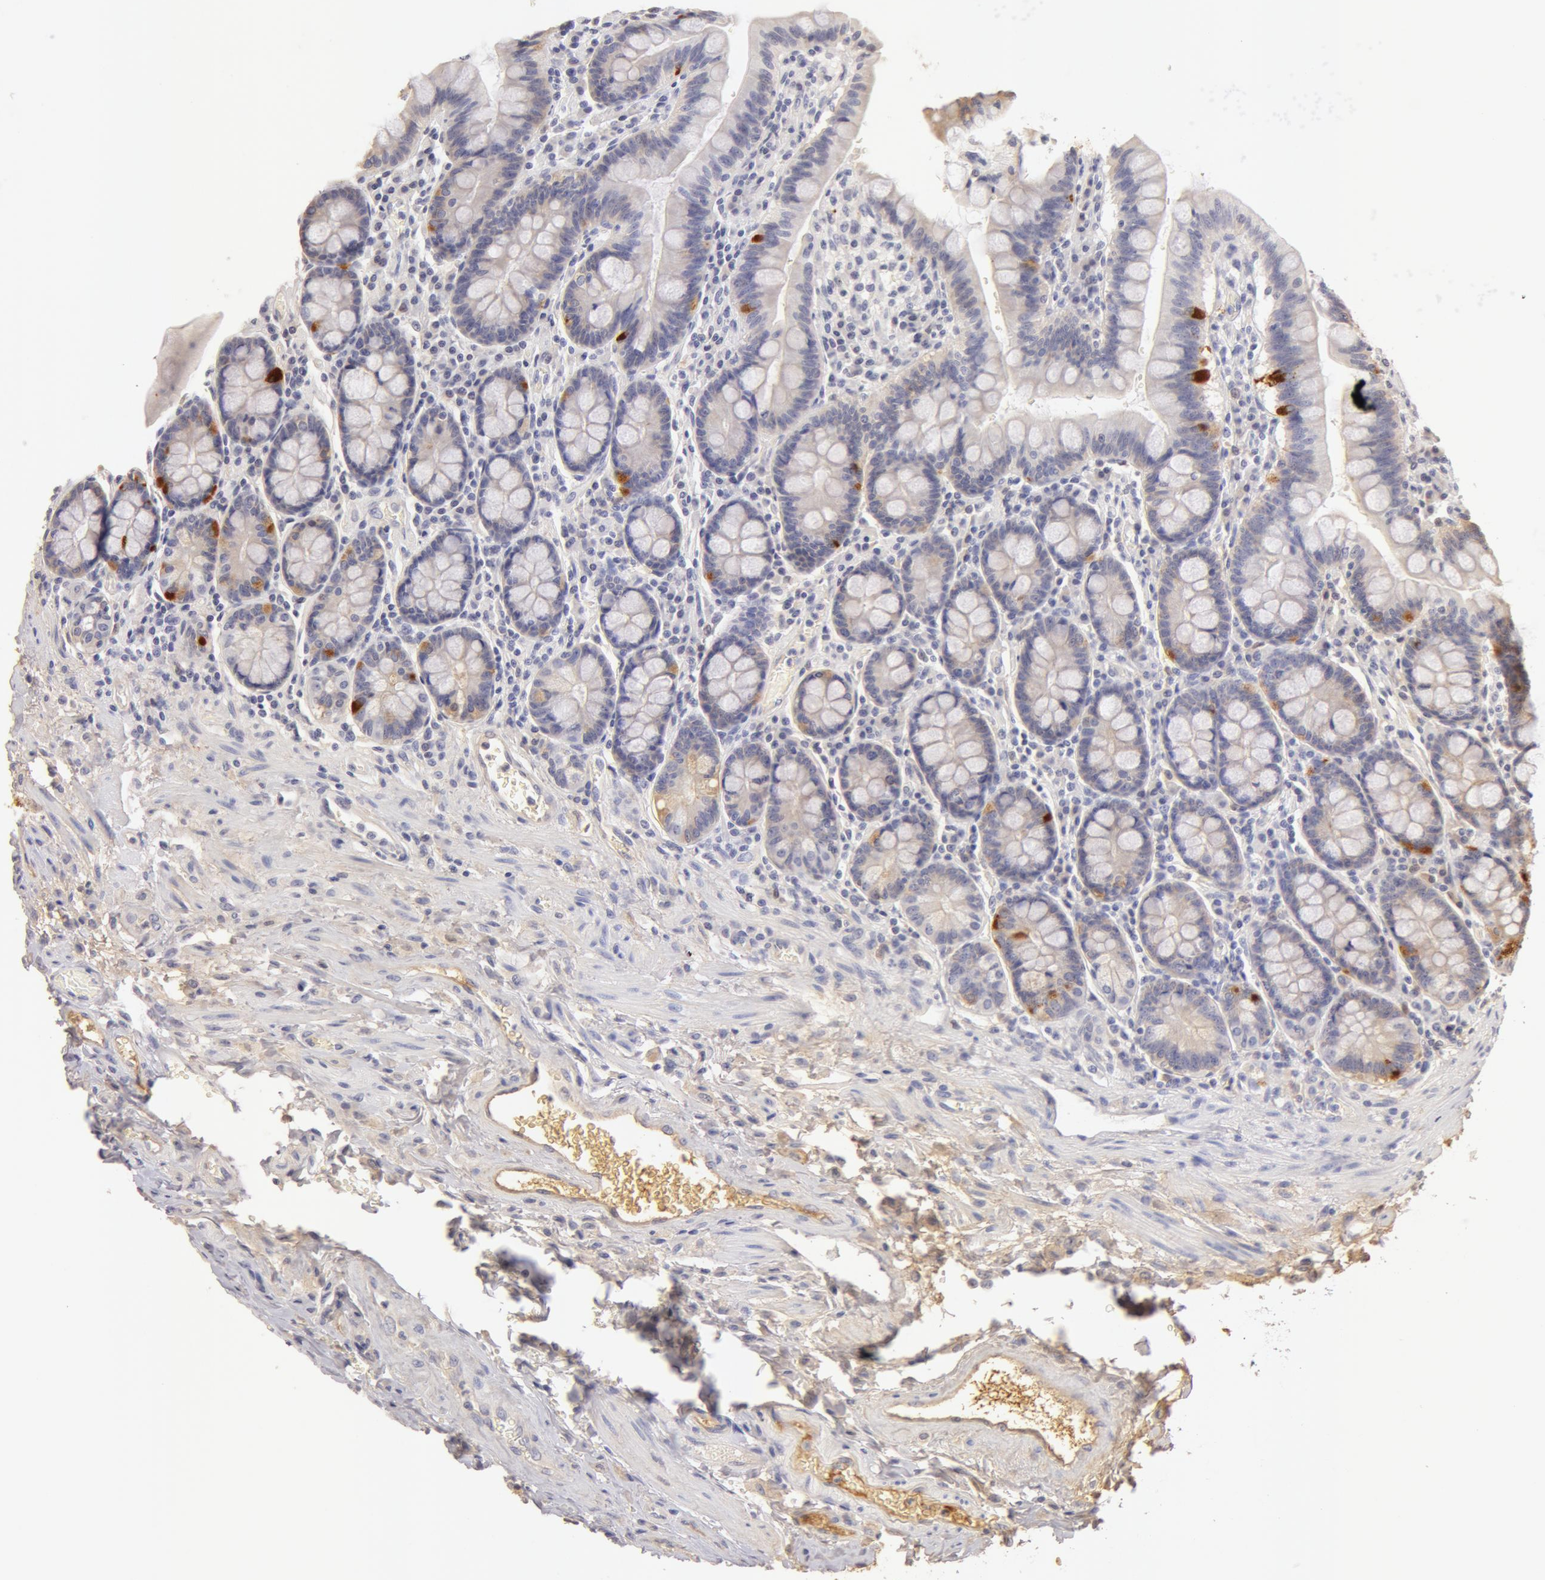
{"staining": {"intensity": "moderate", "quantity": "<25%", "location": "cytoplasmic/membranous"}, "tissue": "duodenum", "cell_type": "Glandular cells", "image_type": "normal", "snomed": [{"axis": "morphology", "description": "Normal tissue, NOS"}, {"axis": "topography", "description": "Pancreas"}, {"axis": "topography", "description": "Duodenum"}], "caption": "Protein staining shows moderate cytoplasmic/membranous expression in about <25% of glandular cells in benign duodenum. The protein is shown in brown color, while the nuclei are stained blue.", "gene": "TF", "patient": {"sex": "male", "age": 79}}